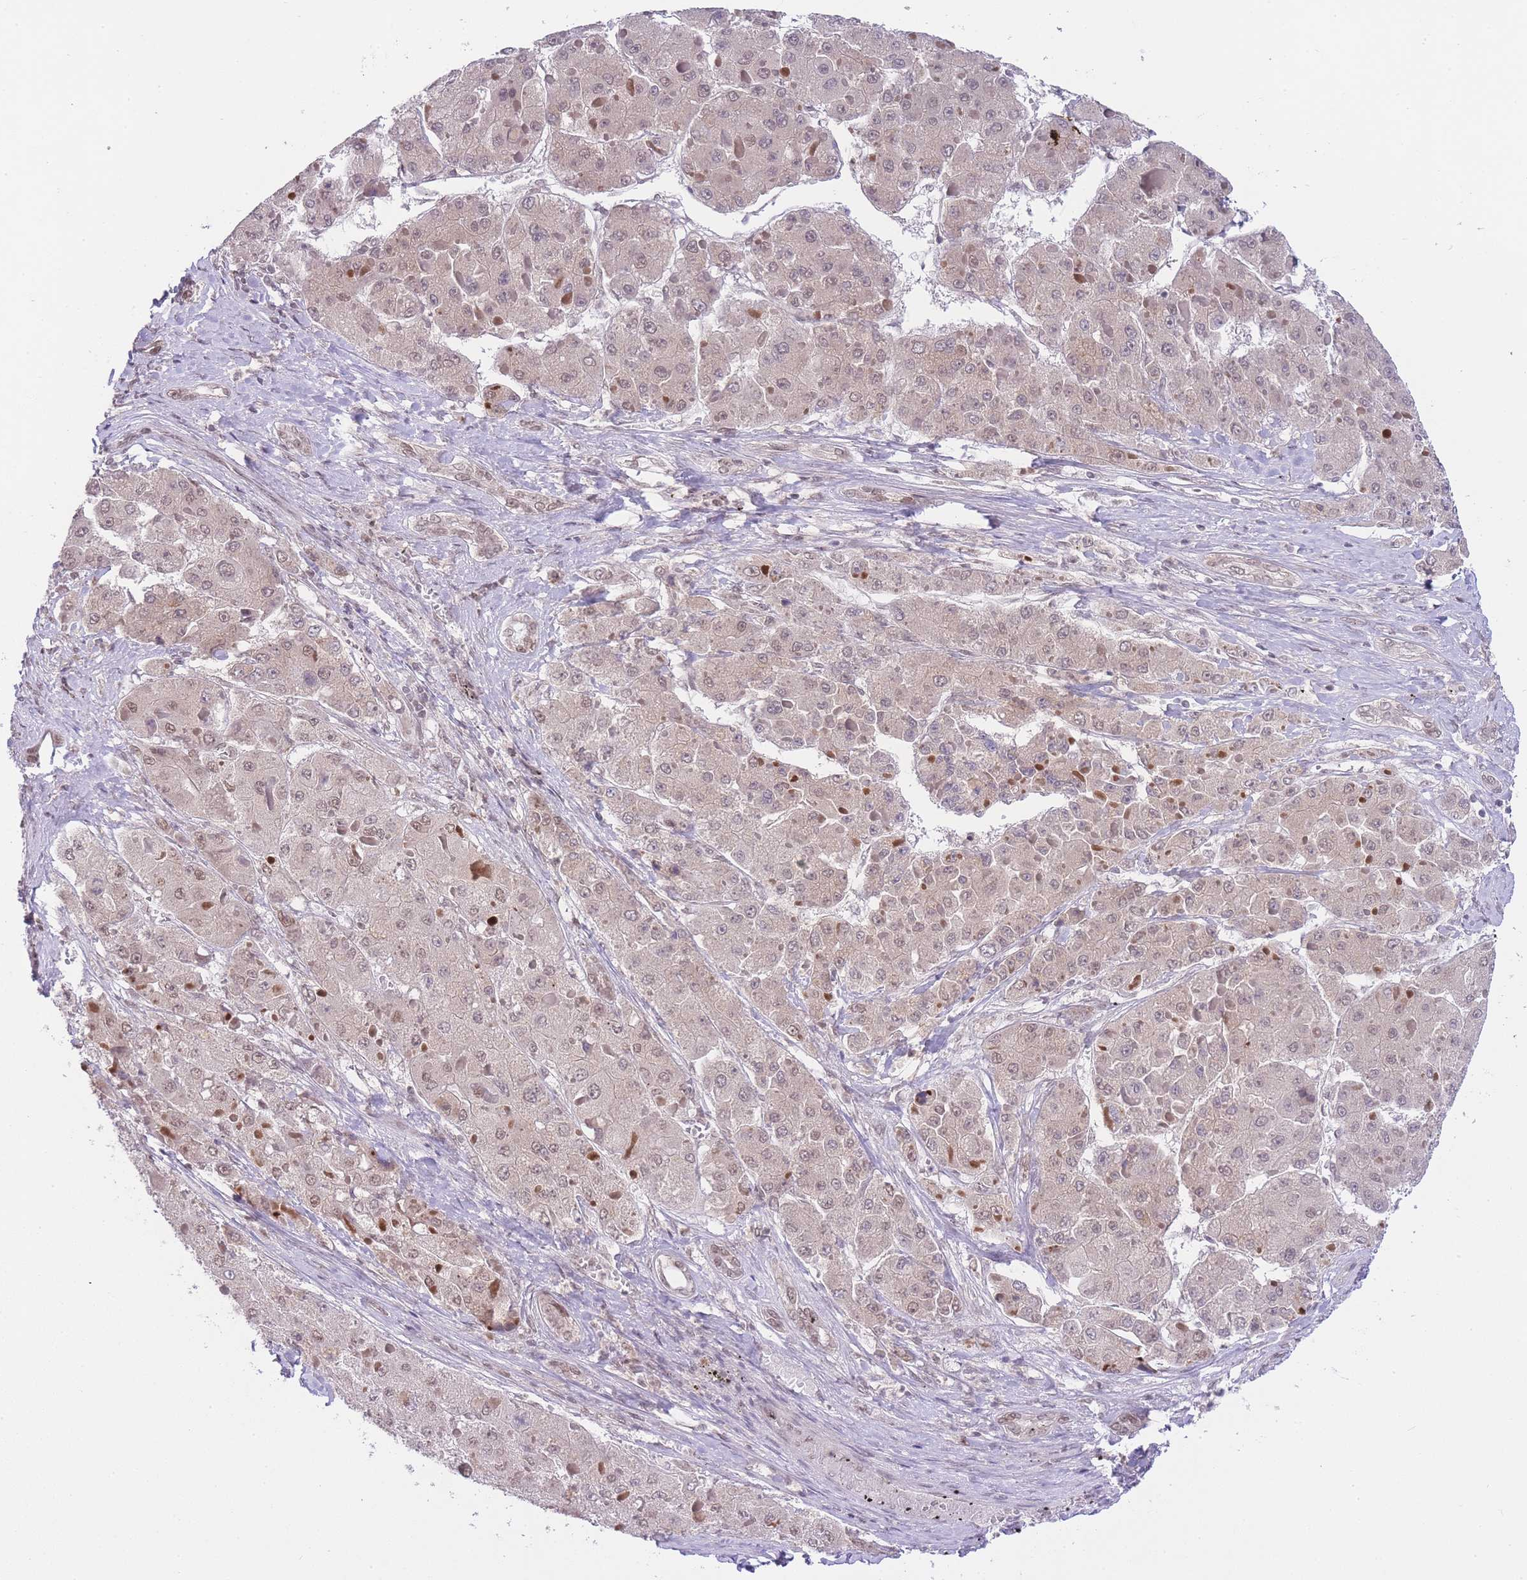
{"staining": {"intensity": "weak", "quantity": "<25%", "location": "nuclear"}, "tissue": "liver cancer", "cell_type": "Tumor cells", "image_type": "cancer", "snomed": [{"axis": "morphology", "description": "Carcinoma, Hepatocellular, NOS"}, {"axis": "topography", "description": "Liver"}], "caption": "This is a histopathology image of immunohistochemistry (IHC) staining of liver cancer (hepatocellular carcinoma), which shows no positivity in tumor cells. (DAB (3,3'-diaminobenzidine) immunohistochemistry (IHC), high magnification).", "gene": "TMED3", "patient": {"sex": "female", "age": 73}}